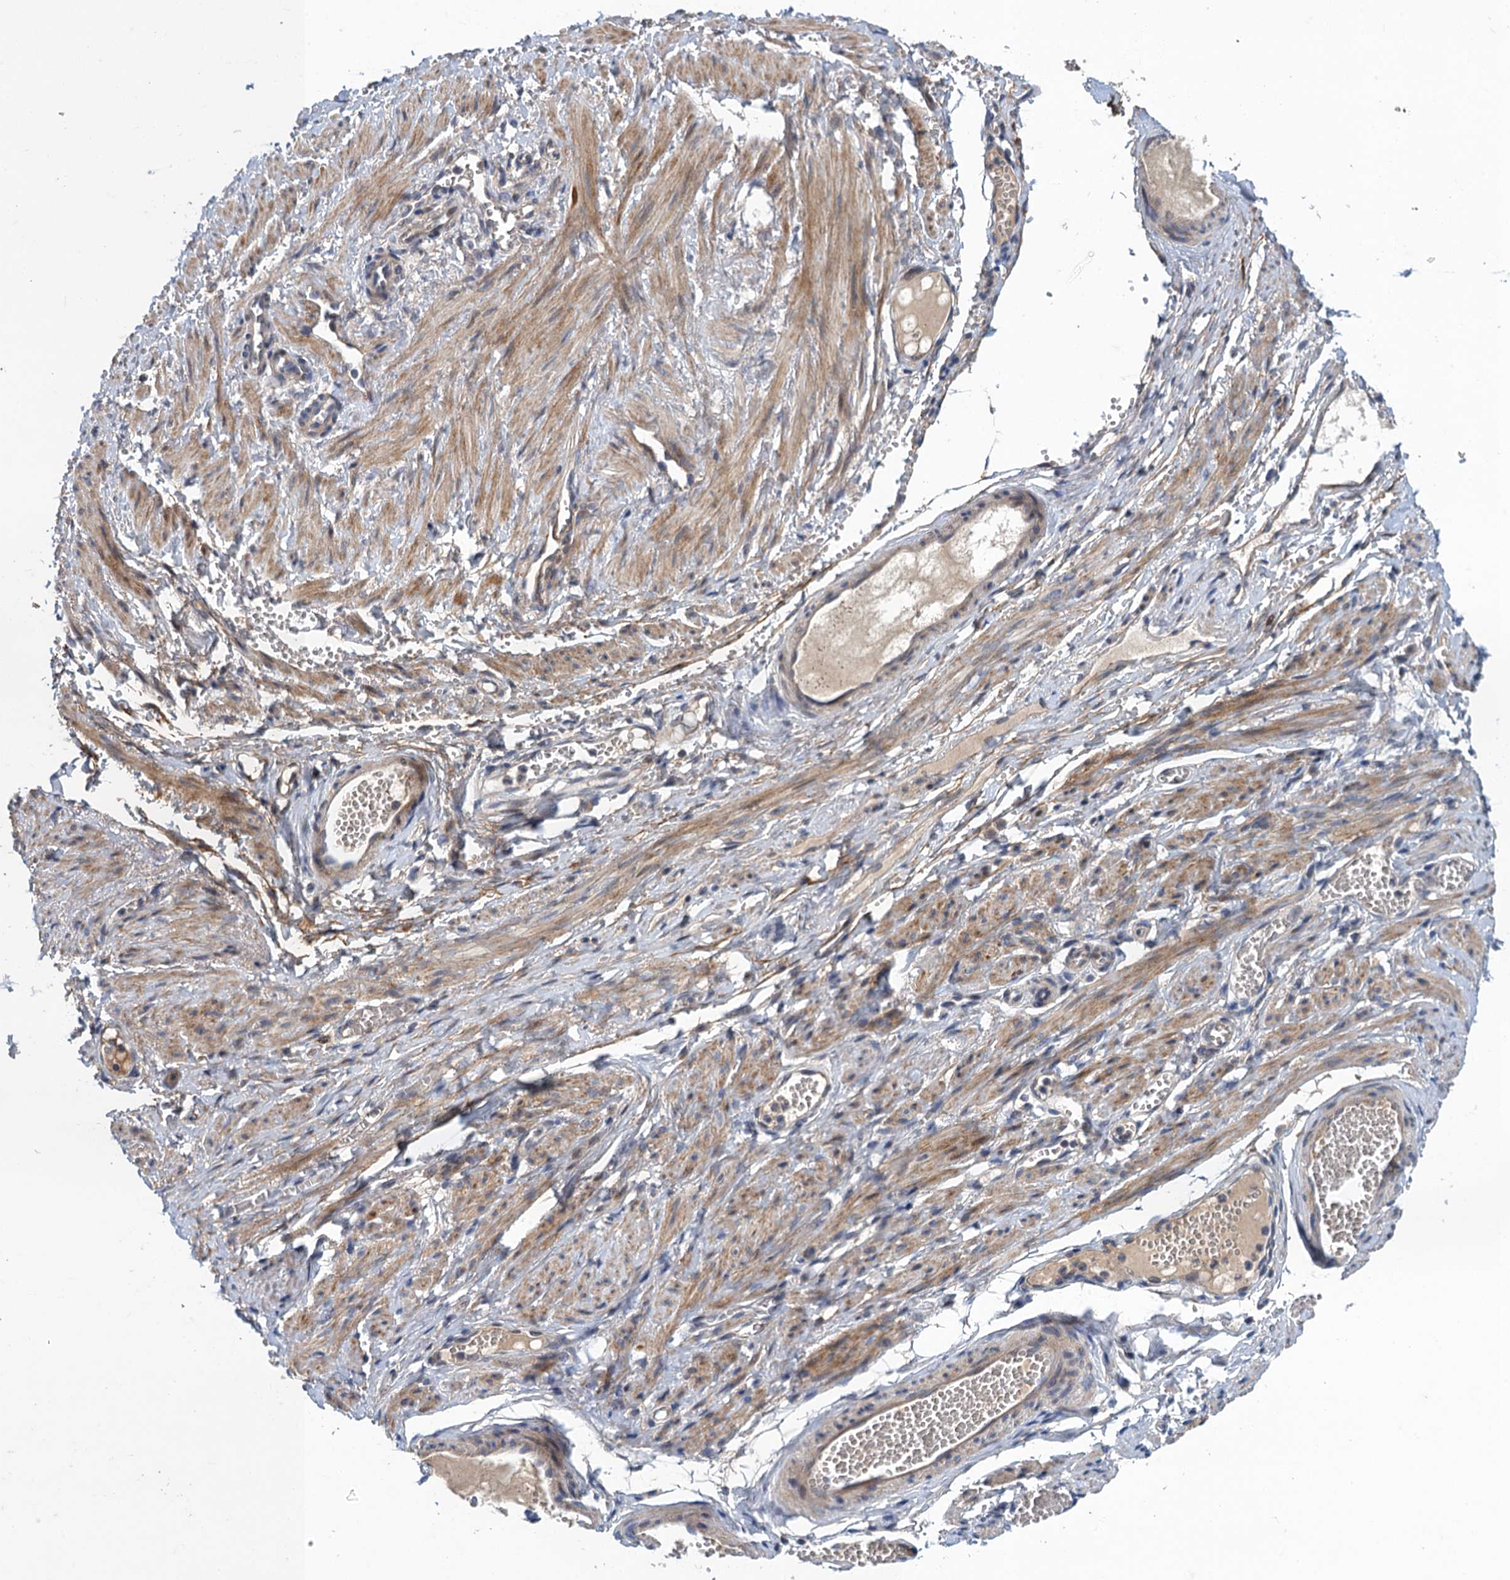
{"staining": {"intensity": "negative", "quantity": "none", "location": "none"}, "tissue": "soft tissue", "cell_type": "Chondrocytes", "image_type": "normal", "snomed": [{"axis": "morphology", "description": "Normal tissue, NOS"}, {"axis": "topography", "description": "Smooth muscle"}, {"axis": "topography", "description": "Peripheral nerve tissue"}], "caption": "Histopathology image shows no significant protein expression in chondrocytes of benign soft tissue.", "gene": "MDM1", "patient": {"sex": "female", "age": 39}}